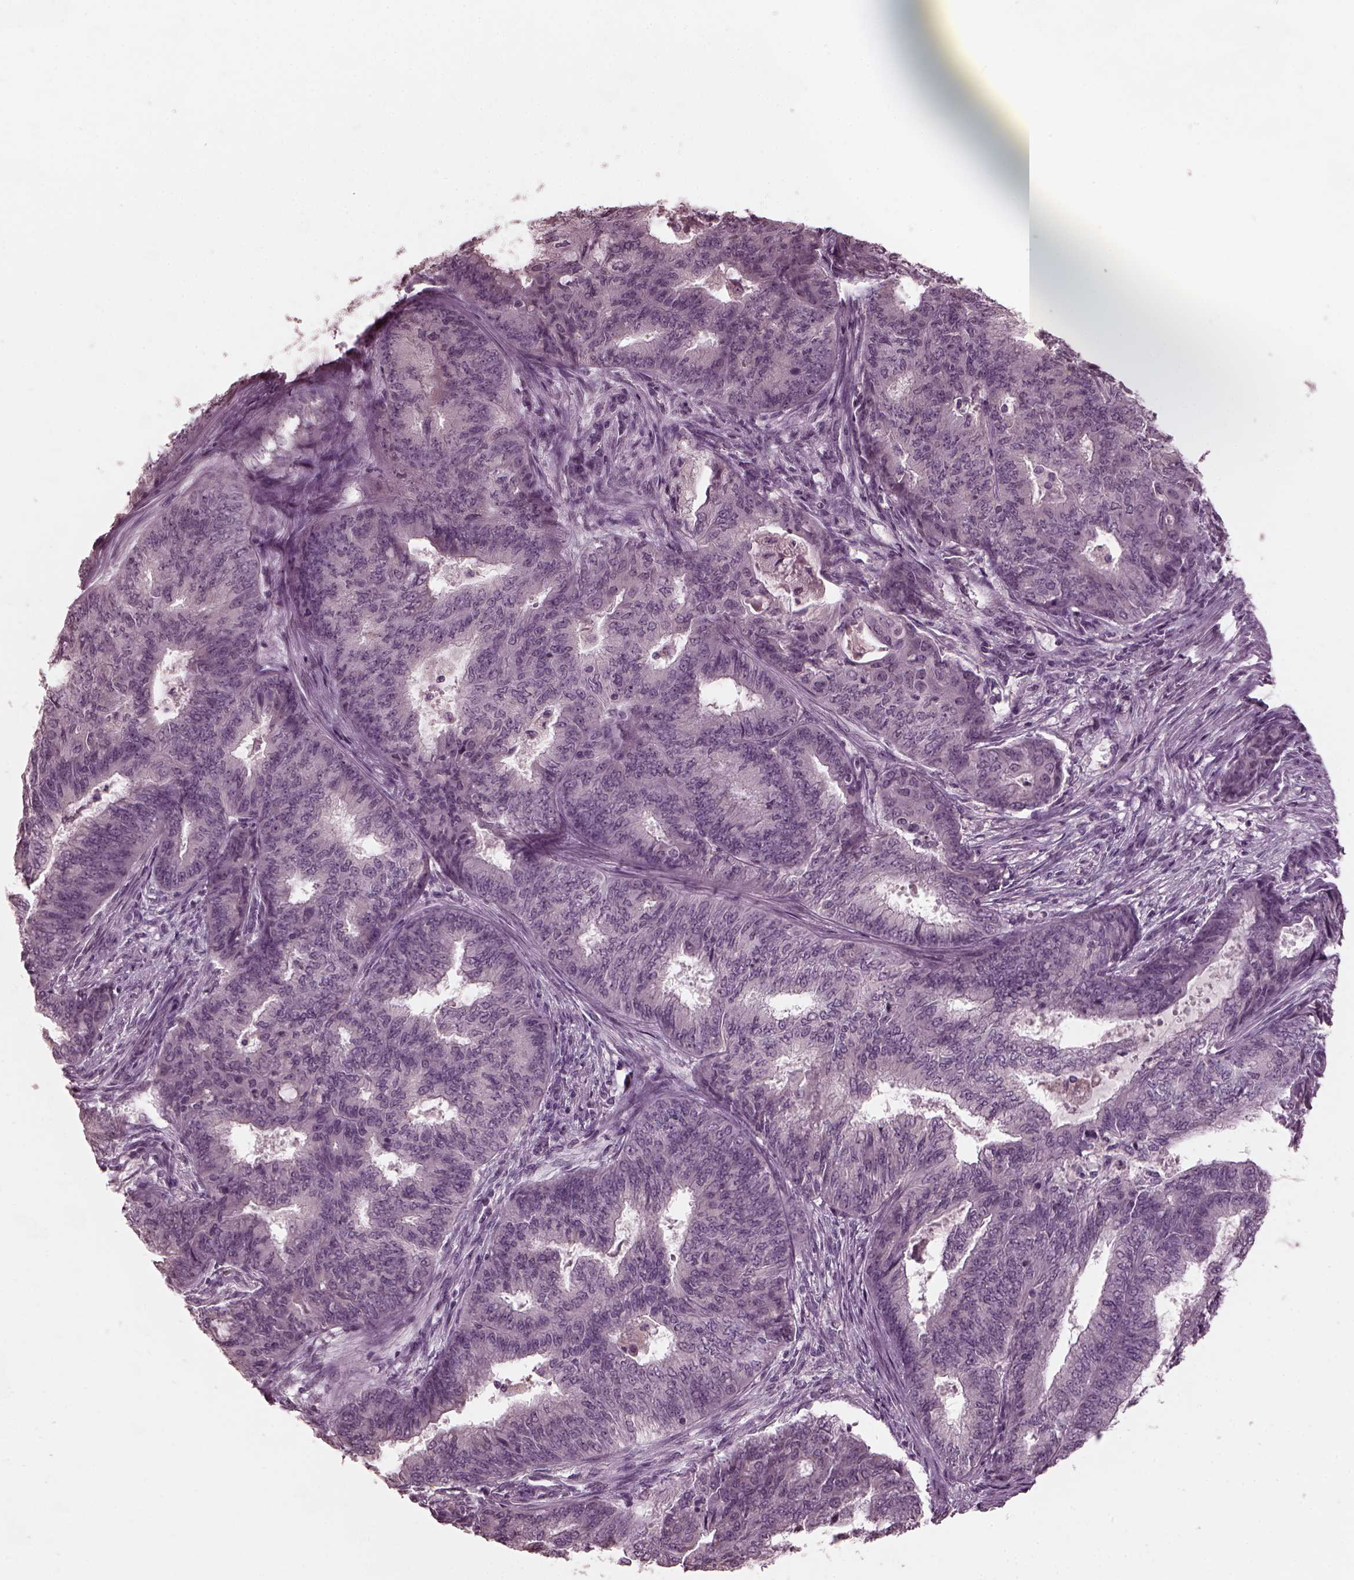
{"staining": {"intensity": "negative", "quantity": "none", "location": "none"}, "tissue": "endometrial cancer", "cell_type": "Tumor cells", "image_type": "cancer", "snomed": [{"axis": "morphology", "description": "Adenocarcinoma, NOS"}, {"axis": "topography", "description": "Endometrium"}], "caption": "Immunohistochemical staining of adenocarcinoma (endometrial) reveals no significant expression in tumor cells.", "gene": "RCVRN", "patient": {"sex": "female", "age": 62}}